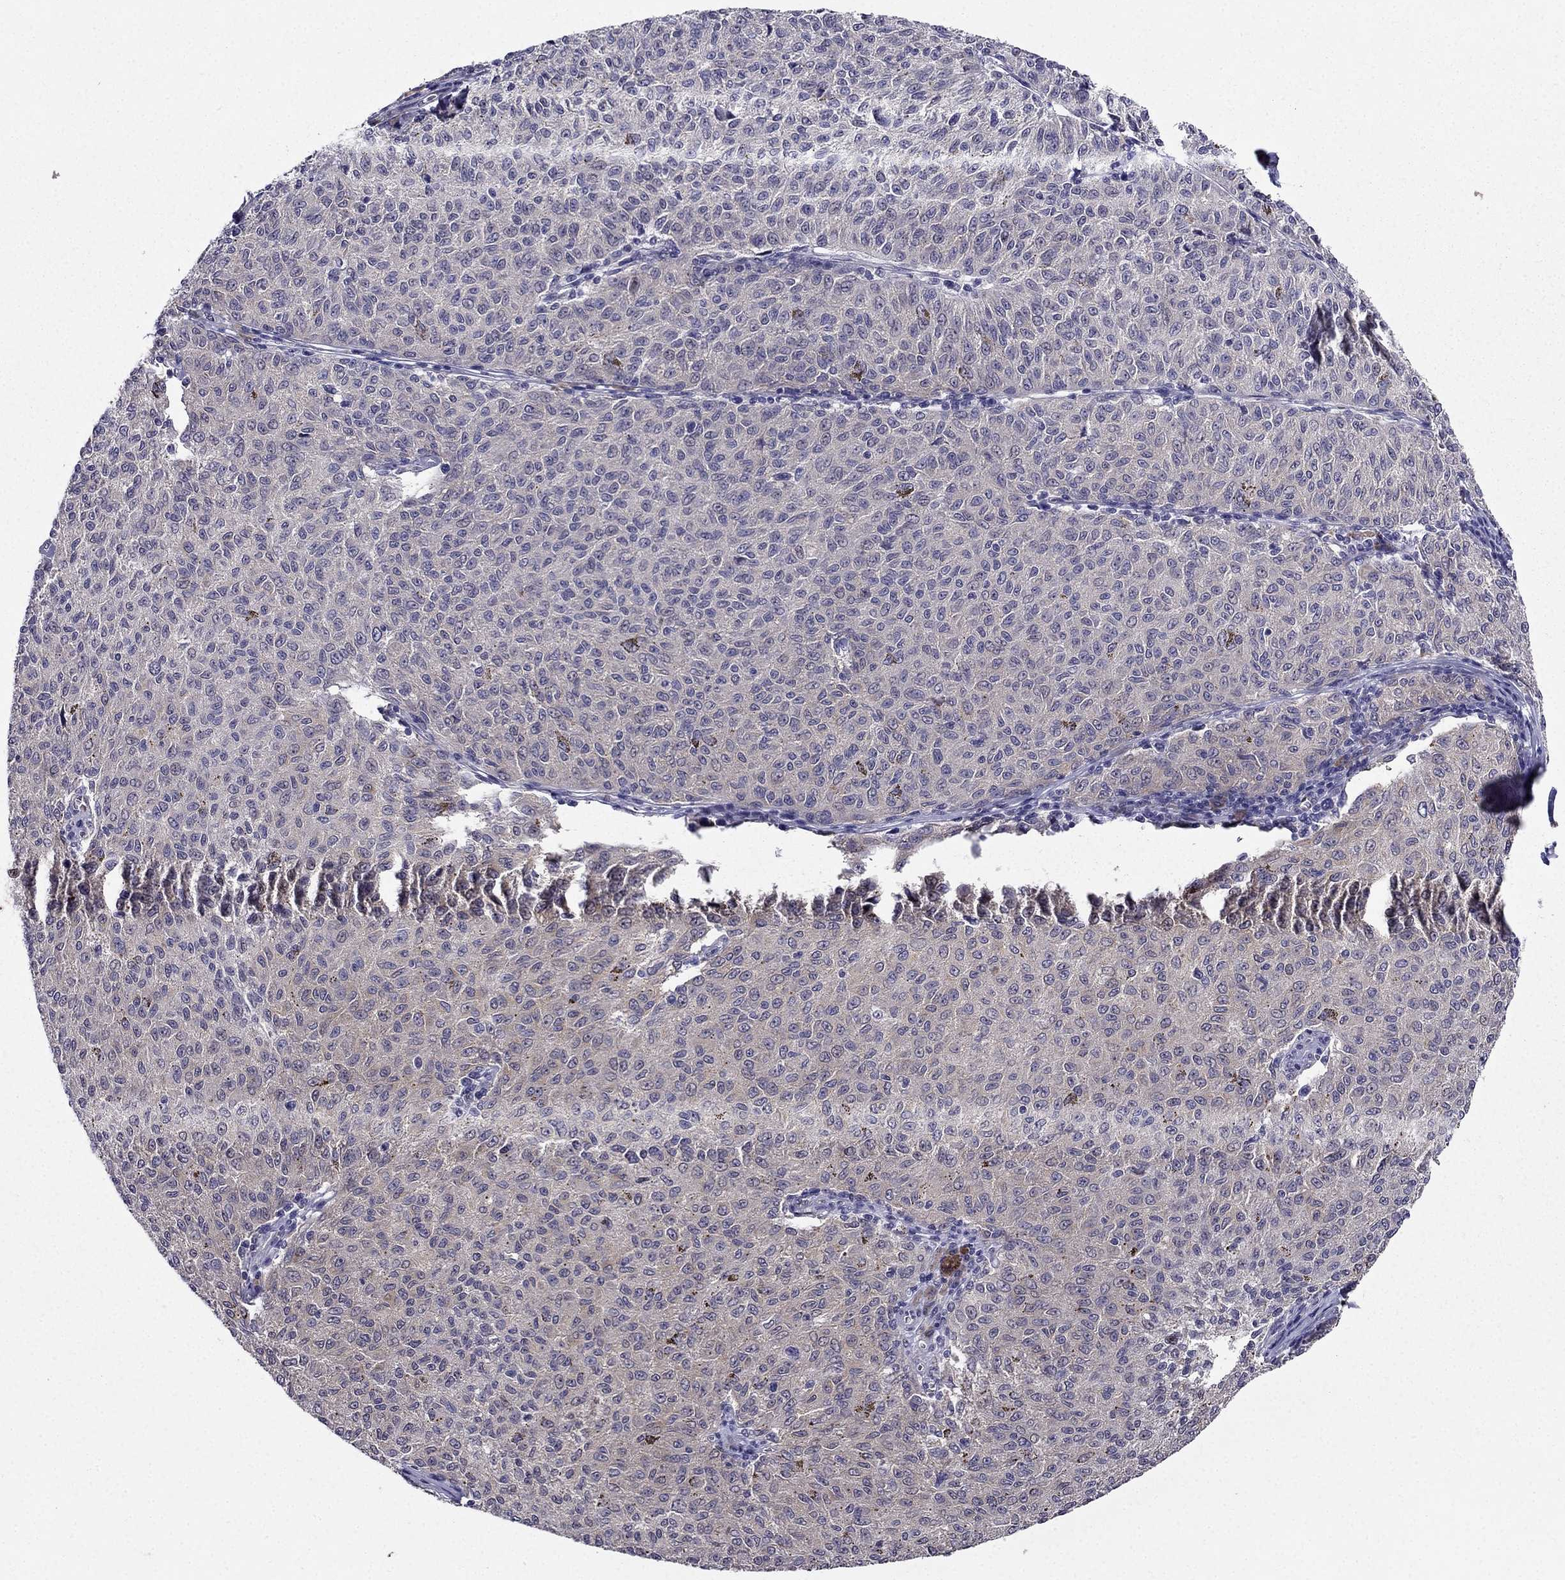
{"staining": {"intensity": "weak", "quantity": "<25%", "location": "cytoplasmic/membranous"}, "tissue": "melanoma", "cell_type": "Tumor cells", "image_type": "cancer", "snomed": [{"axis": "morphology", "description": "Malignant melanoma, NOS"}, {"axis": "topography", "description": "Skin"}], "caption": "DAB (3,3'-diaminobenzidine) immunohistochemical staining of melanoma demonstrates no significant expression in tumor cells.", "gene": "ARHGEF28", "patient": {"sex": "female", "age": 72}}